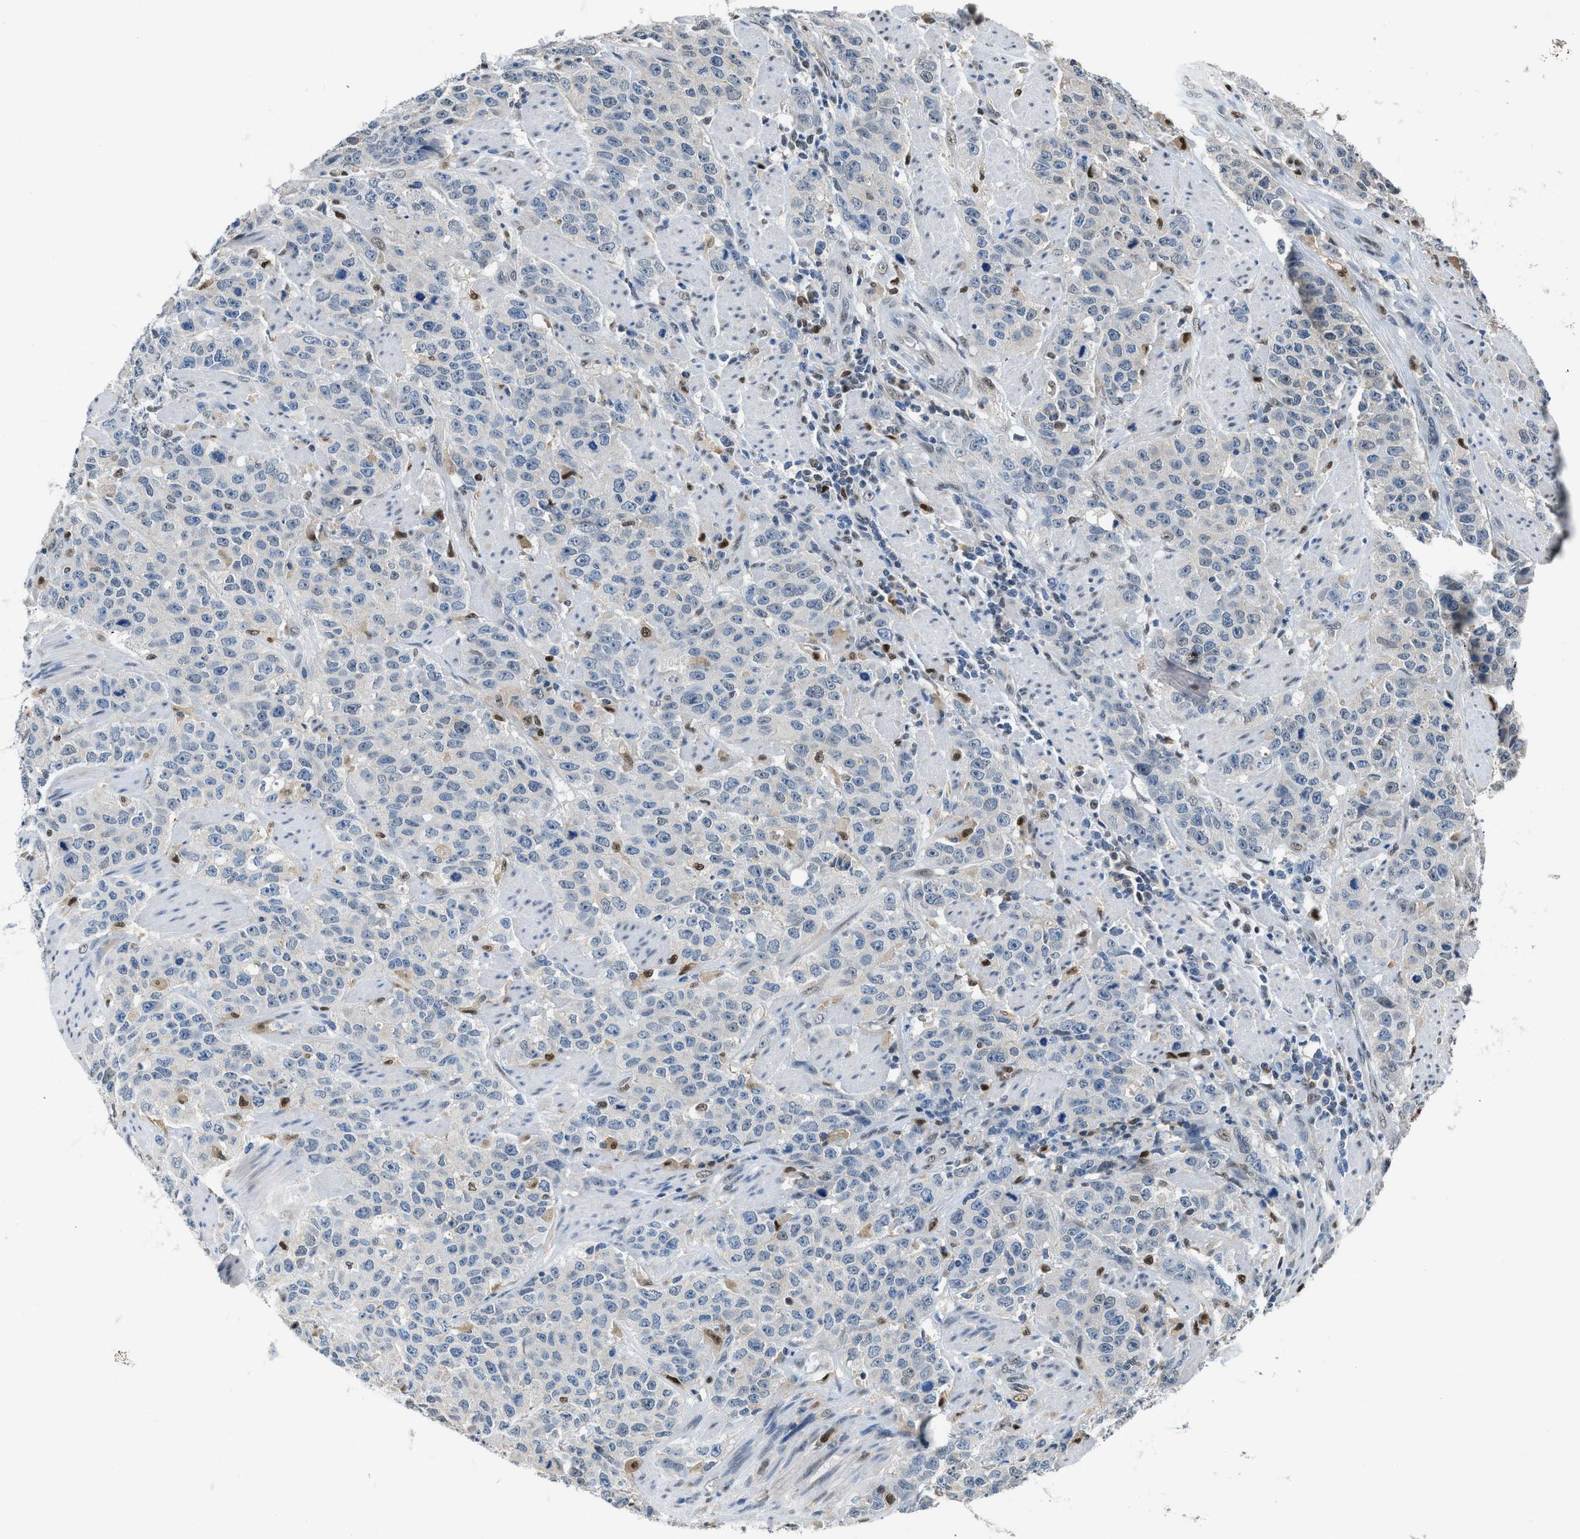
{"staining": {"intensity": "negative", "quantity": "none", "location": "none"}, "tissue": "stomach cancer", "cell_type": "Tumor cells", "image_type": "cancer", "snomed": [{"axis": "morphology", "description": "Adenocarcinoma, NOS"}, {"axis": "topography", "description": "Stomach"}], "caption": "Immunohistochemical staining of stomach cancer reveals no significant positivity in tumor cells.", "gene": "ALX1", "patient": {"sex": "male", "age": 48}}